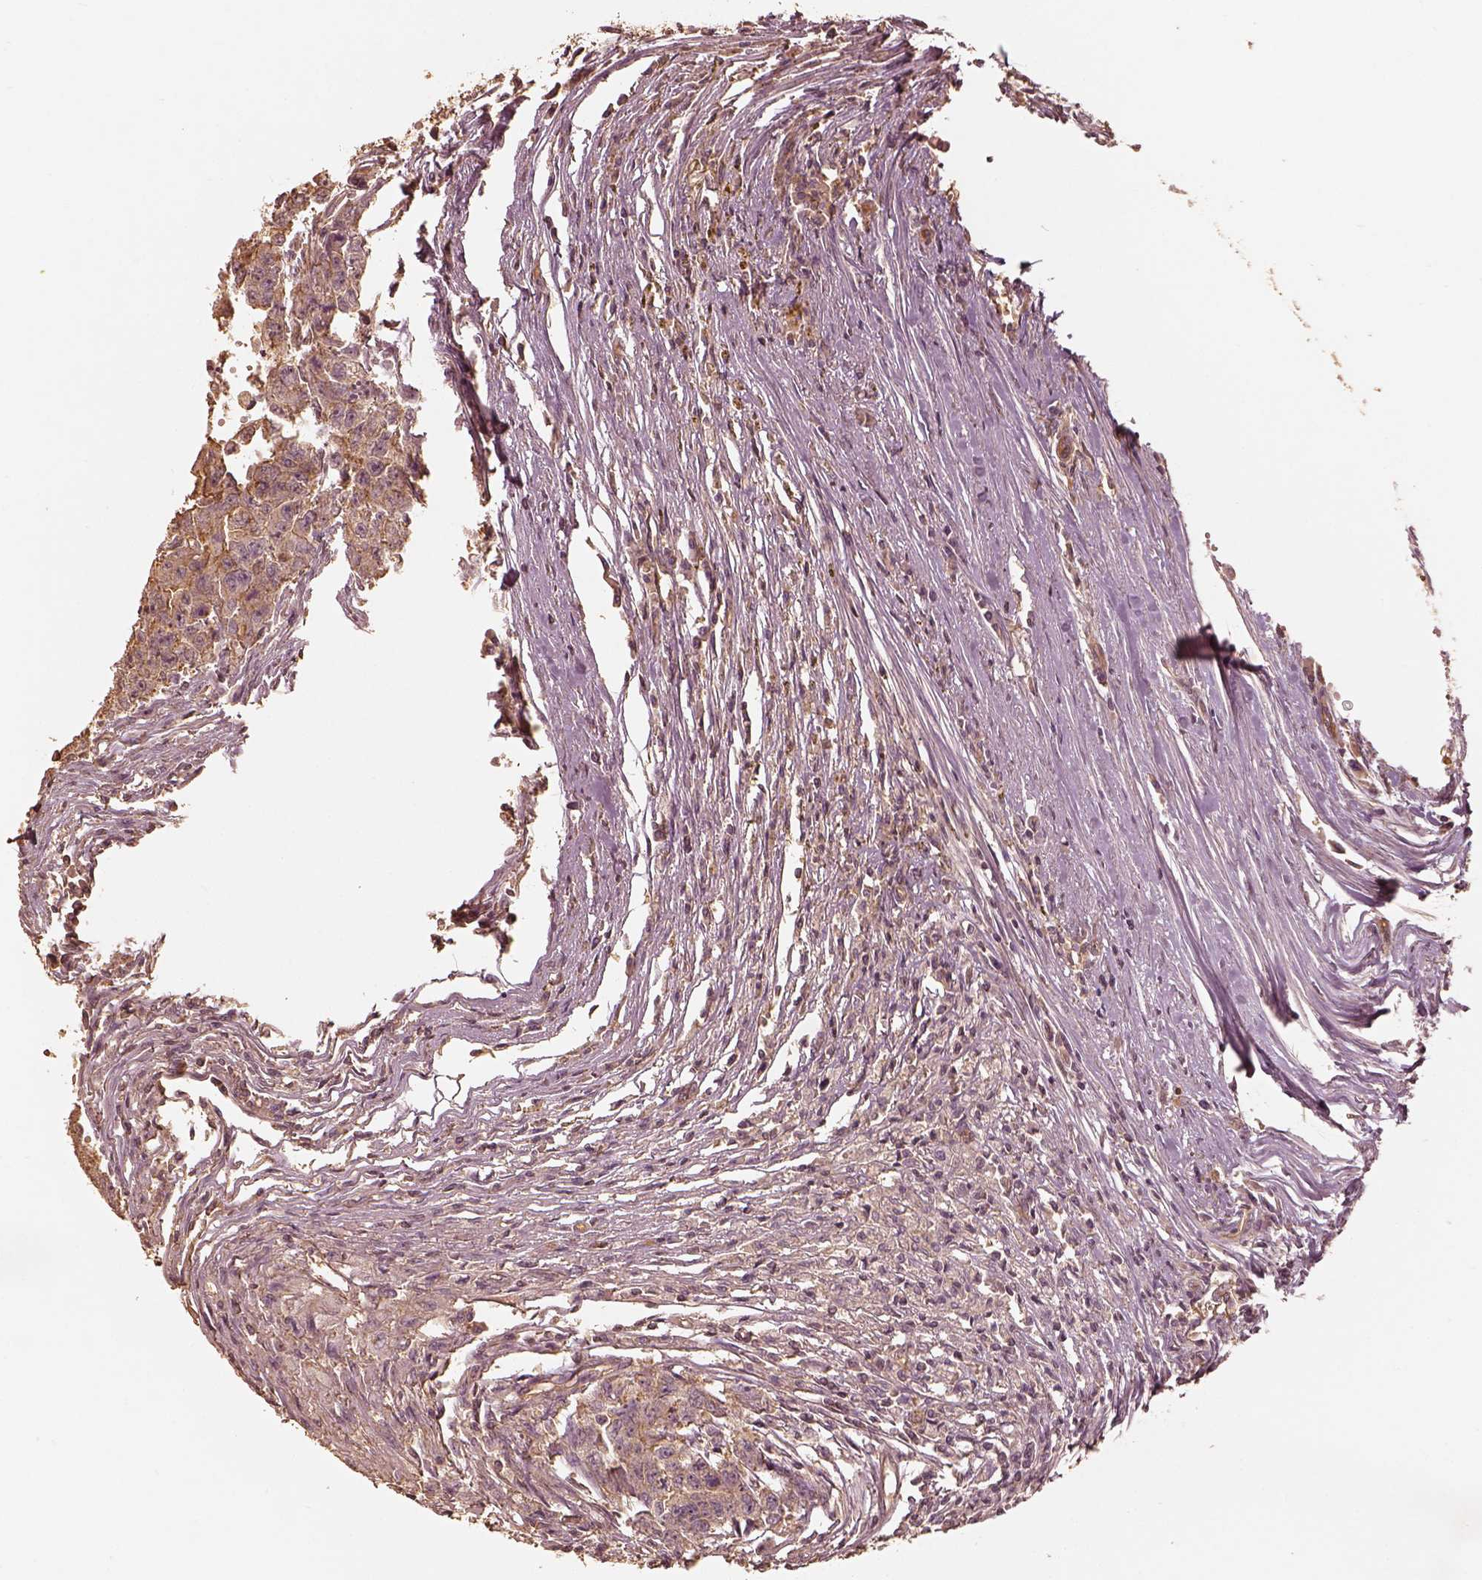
{"staining": {"intensity": "moderate", "quantity": "25%-75%", "location": "cytoplasmic/membranous"}, "tissue": "testis cancer", "cell_type": "Tumor cells", "image_type": "cancer", "snomed": [{"axis": "morphology", "description": "Carcinoma, Embryonal, NOS"}, {"axis": "morphology", "description": "Teratoma, malignant, NOS"}, {"axis": "topography", "description": "Testis"}], "caption": "Protein expression by immunohistochemistry displays moderate cytoplasmic/membranous staining in about 25%-75% of tumor cells in testis cancer (teratoma (malignant)).", "gene": "WDR7", "patient": {"sex": "male", "age": 24}}